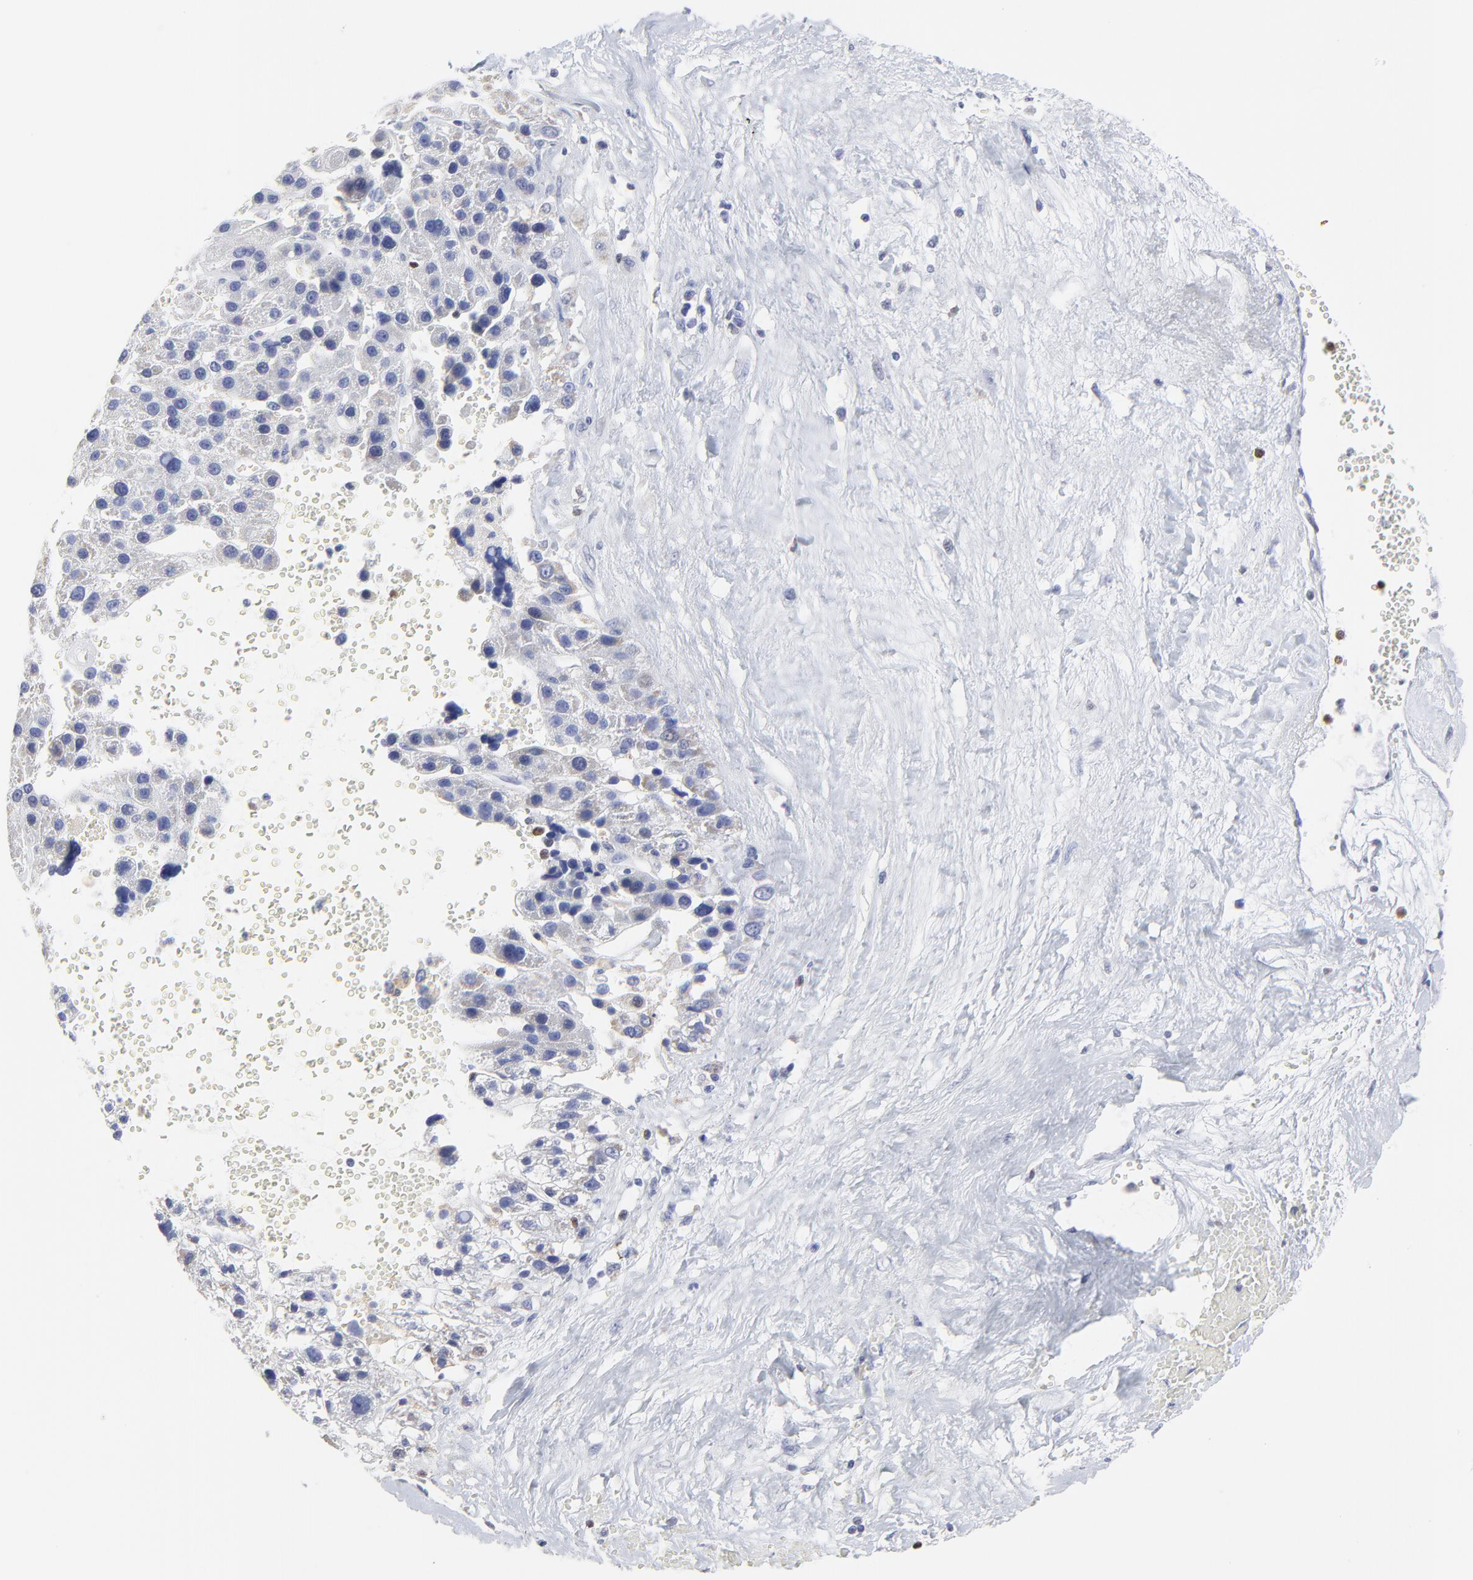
{"staining": {"intensity": "negative", "quantity": "none", "location": "none"}, "tissue": "liver cancer", "cell_type": "Tumor cells", "image_type": "cancer", "snomed": [{"axis": "morphology", "description": "Carcinoma, Hepatocellular, NOS"}, {"axis": "topography", "description": "Liver"}], "caption": "The image demonstrates no staining of tumor cells in liver cancer (hepatocellular carcinoma).", "gene": "NCAPH", "patient": {"sex": "female", "age": 85}}